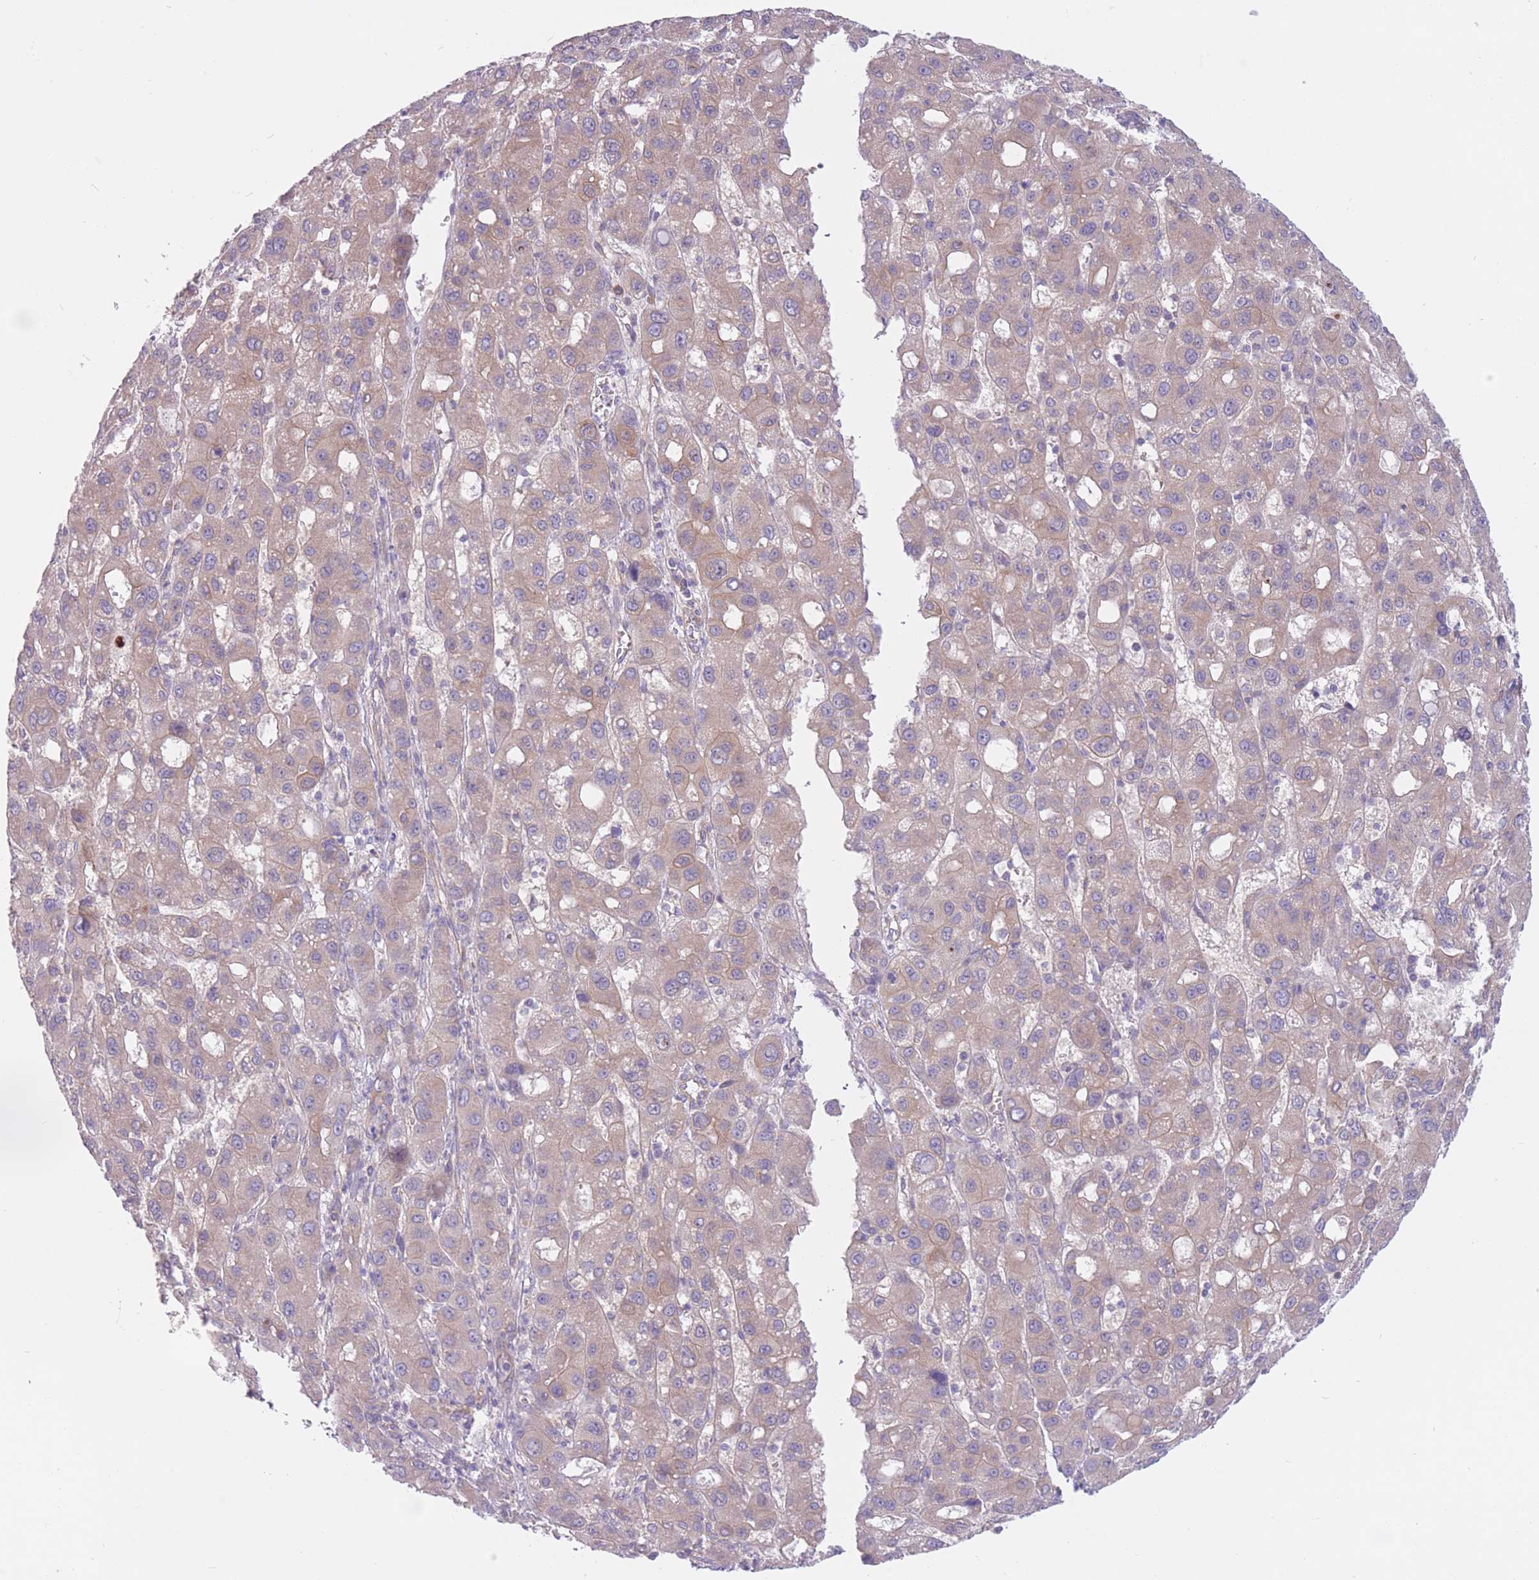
{"staining": {"intensity": "weak", "quantity": ">75%", "location": "cytoplasmic/membranous"}, "tissue": "liver cancer", "cell_type": "Tumor cells", "image_type": "cancer", "snomed": [{"axis": "morphology", "description": "Carcinoma, Hepatocellular, NOS"}, {"axis": "topography", "description": "Liver"}], "caption": "A low amount of weak cytoplasmic/membranous expression is identified in about >75% of tumor cells in liver cancer tissue.", "gene": "SERPINB3", "patient": {"sex": "male", "age": 55}}